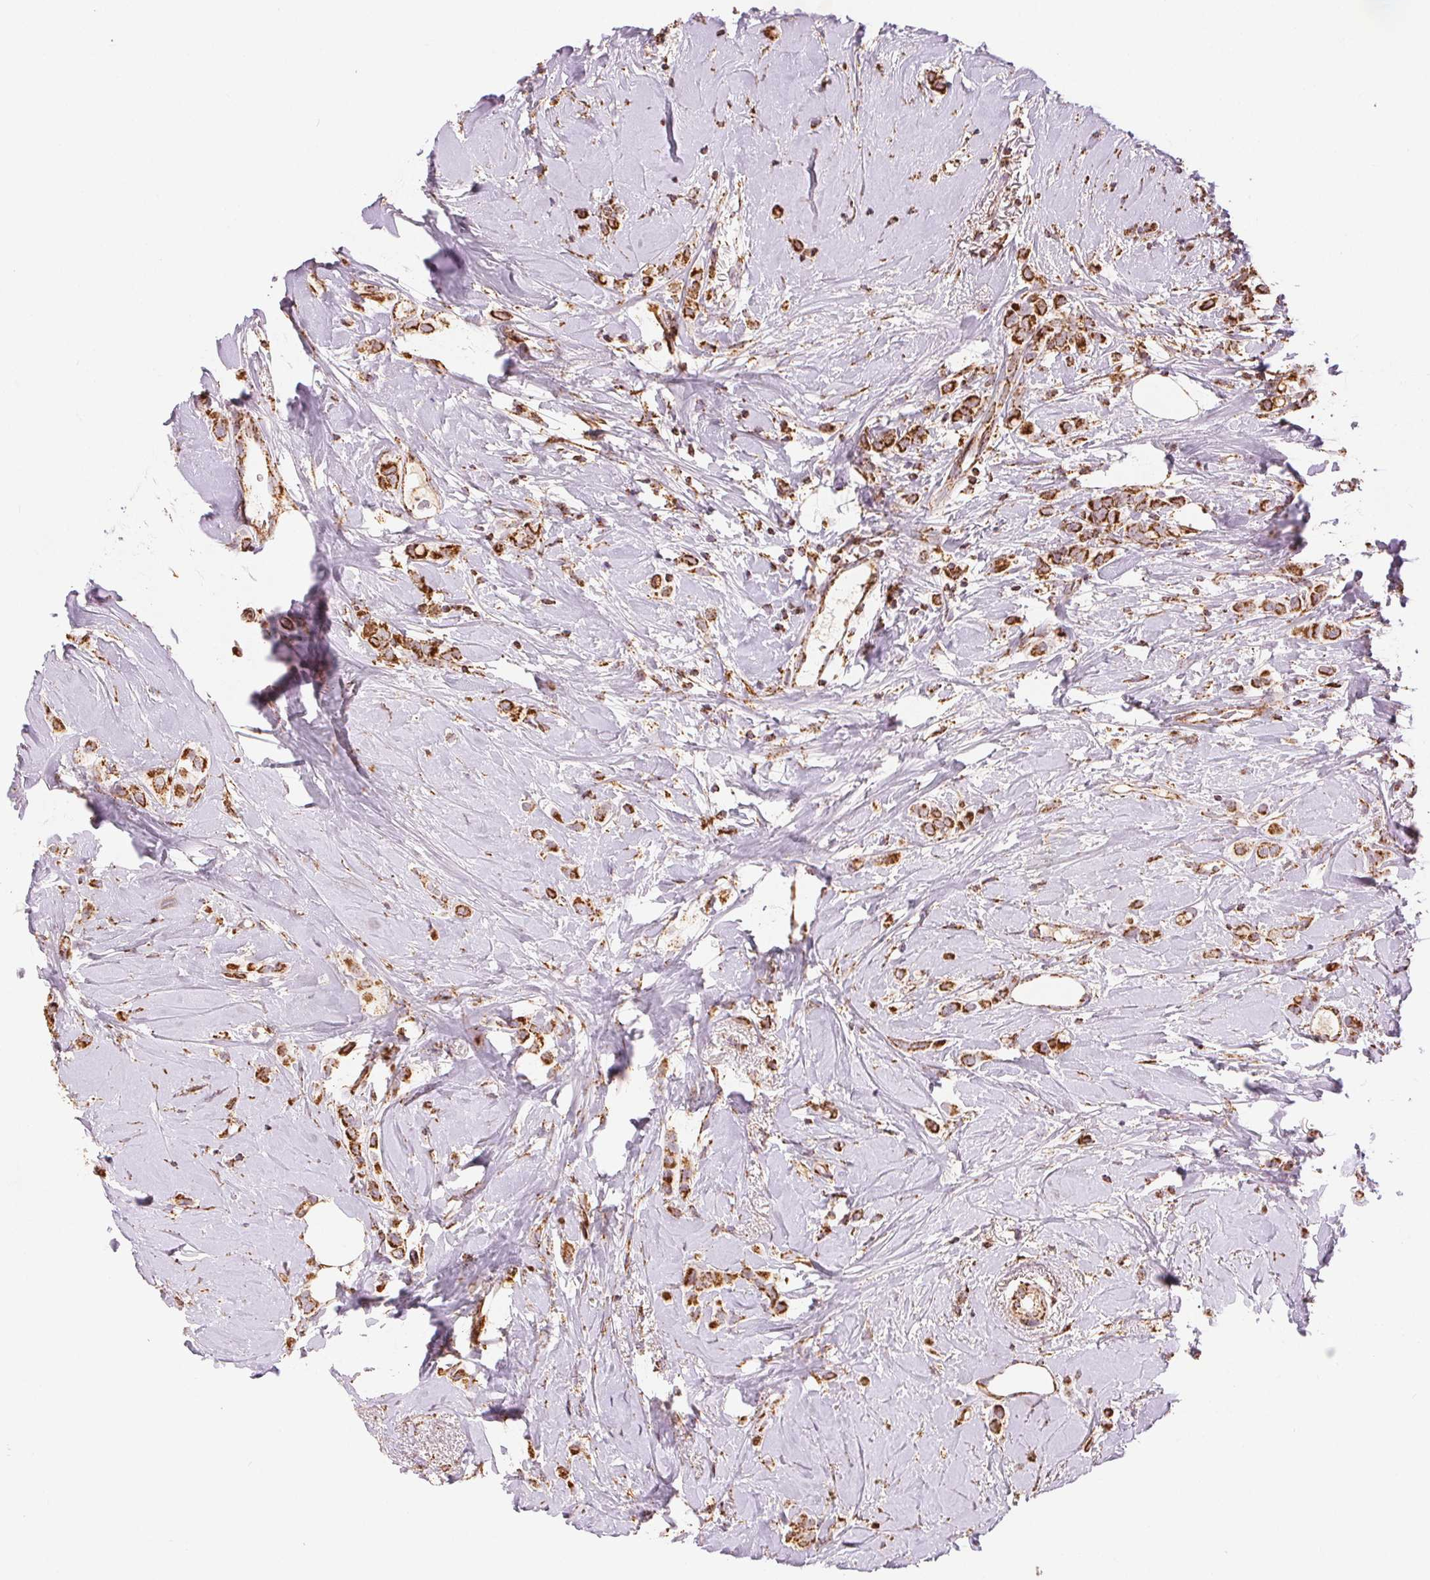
{"staining": {"intensity": "strong", "quantity": ">75%", "location": "cytoplasmic/membranous"}, "tissue": "breast cancer", "cell_type": "Tumor cells", "image_type": "cancer", "snomed": [{"axis": "morphology", "description": "Lobular carcinoma"}, {"axis": "topography", "description": "Breast"}], "caption": "This is a histology image of immunohistochemistry staining of breast lobular carcinoma, which shows strong positivity in the cytoplasmic/membranous of tumor cells.", "gene": "SDHB", "patient": {"sex": "female", "age": 66}}